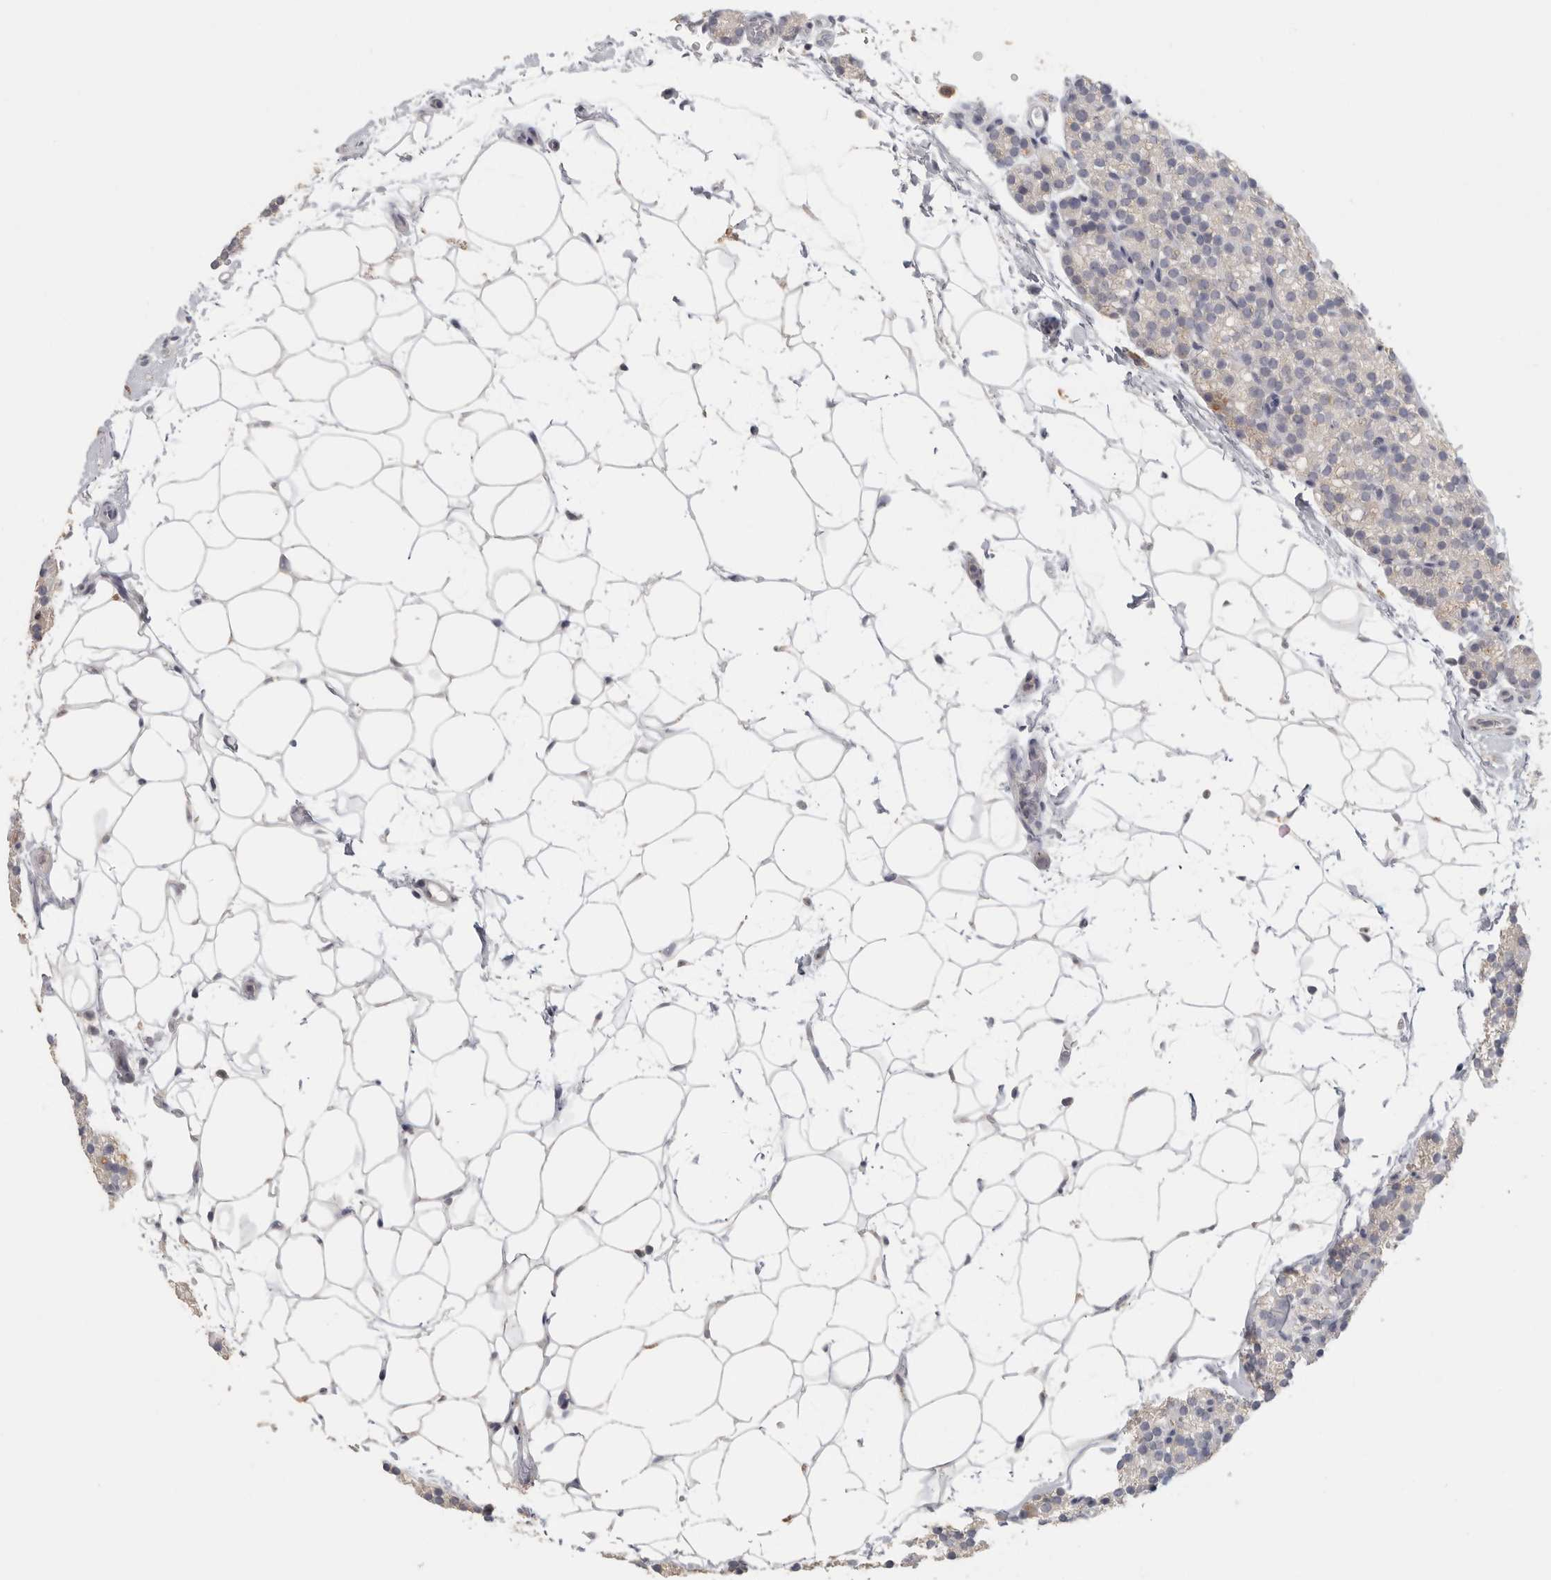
{"staining": {"intensity": "negative", "quantity": "none", "location": "none"}, "tissue": "parathyroid gland", "cell_type": "Glandular cells", "image_type": "normal", "snomed": [{"axis": "morphology", "description": "Normal tissue, NOS"}, {"axis": "topography", "description": "Parathyroid gland"}], "caption": "Parathyroid gland was stained to show a protein in brown. There is no significant expression in glandular cells. The staining was performed using DAB to visualize the protein expression in brown, while the nuclei were stained in blue with hematoxylin (Magnification: 20x).", "gene": "DNAJC11", "patient": {"sex": "female", "age": 56}}